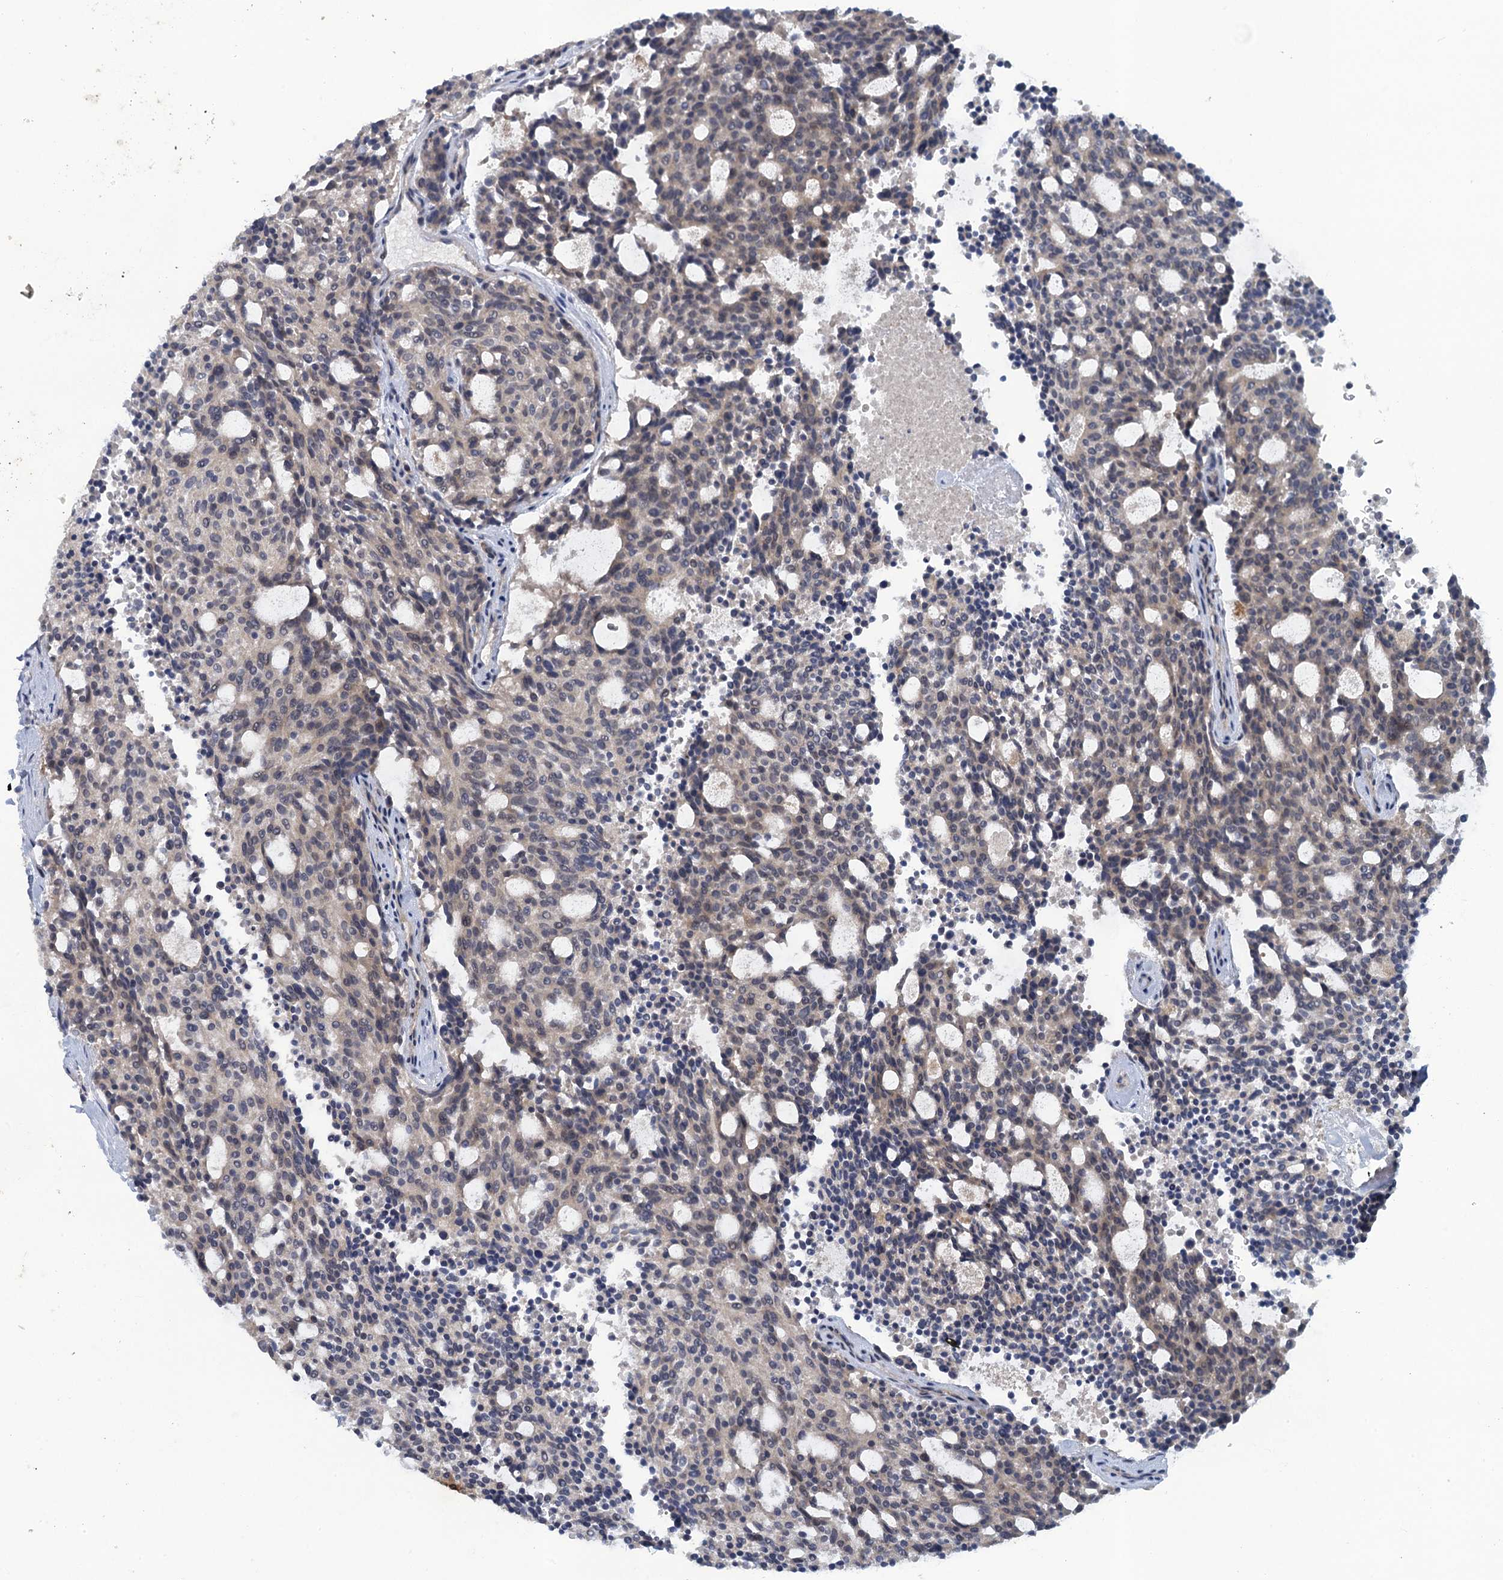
{"staining": {"intensity": "negative", "quantity": "none", "location": "none"}, "tissue": "carcinoid", "cell_type": "Tumor cells", "image_type": "cancer", "snomed": [{"axis": "morphology", "description": "Carcinoid, malignant, NOS"}, {"axis": "topography", "description": "Pancreas"}], "caption": "Carcinoid stained for a protein using immunohistochemistry (IHC) reveals no expression tumor cells.", "gene": "MRFAP1", "patient": {"sex": "female", "age": 54}}